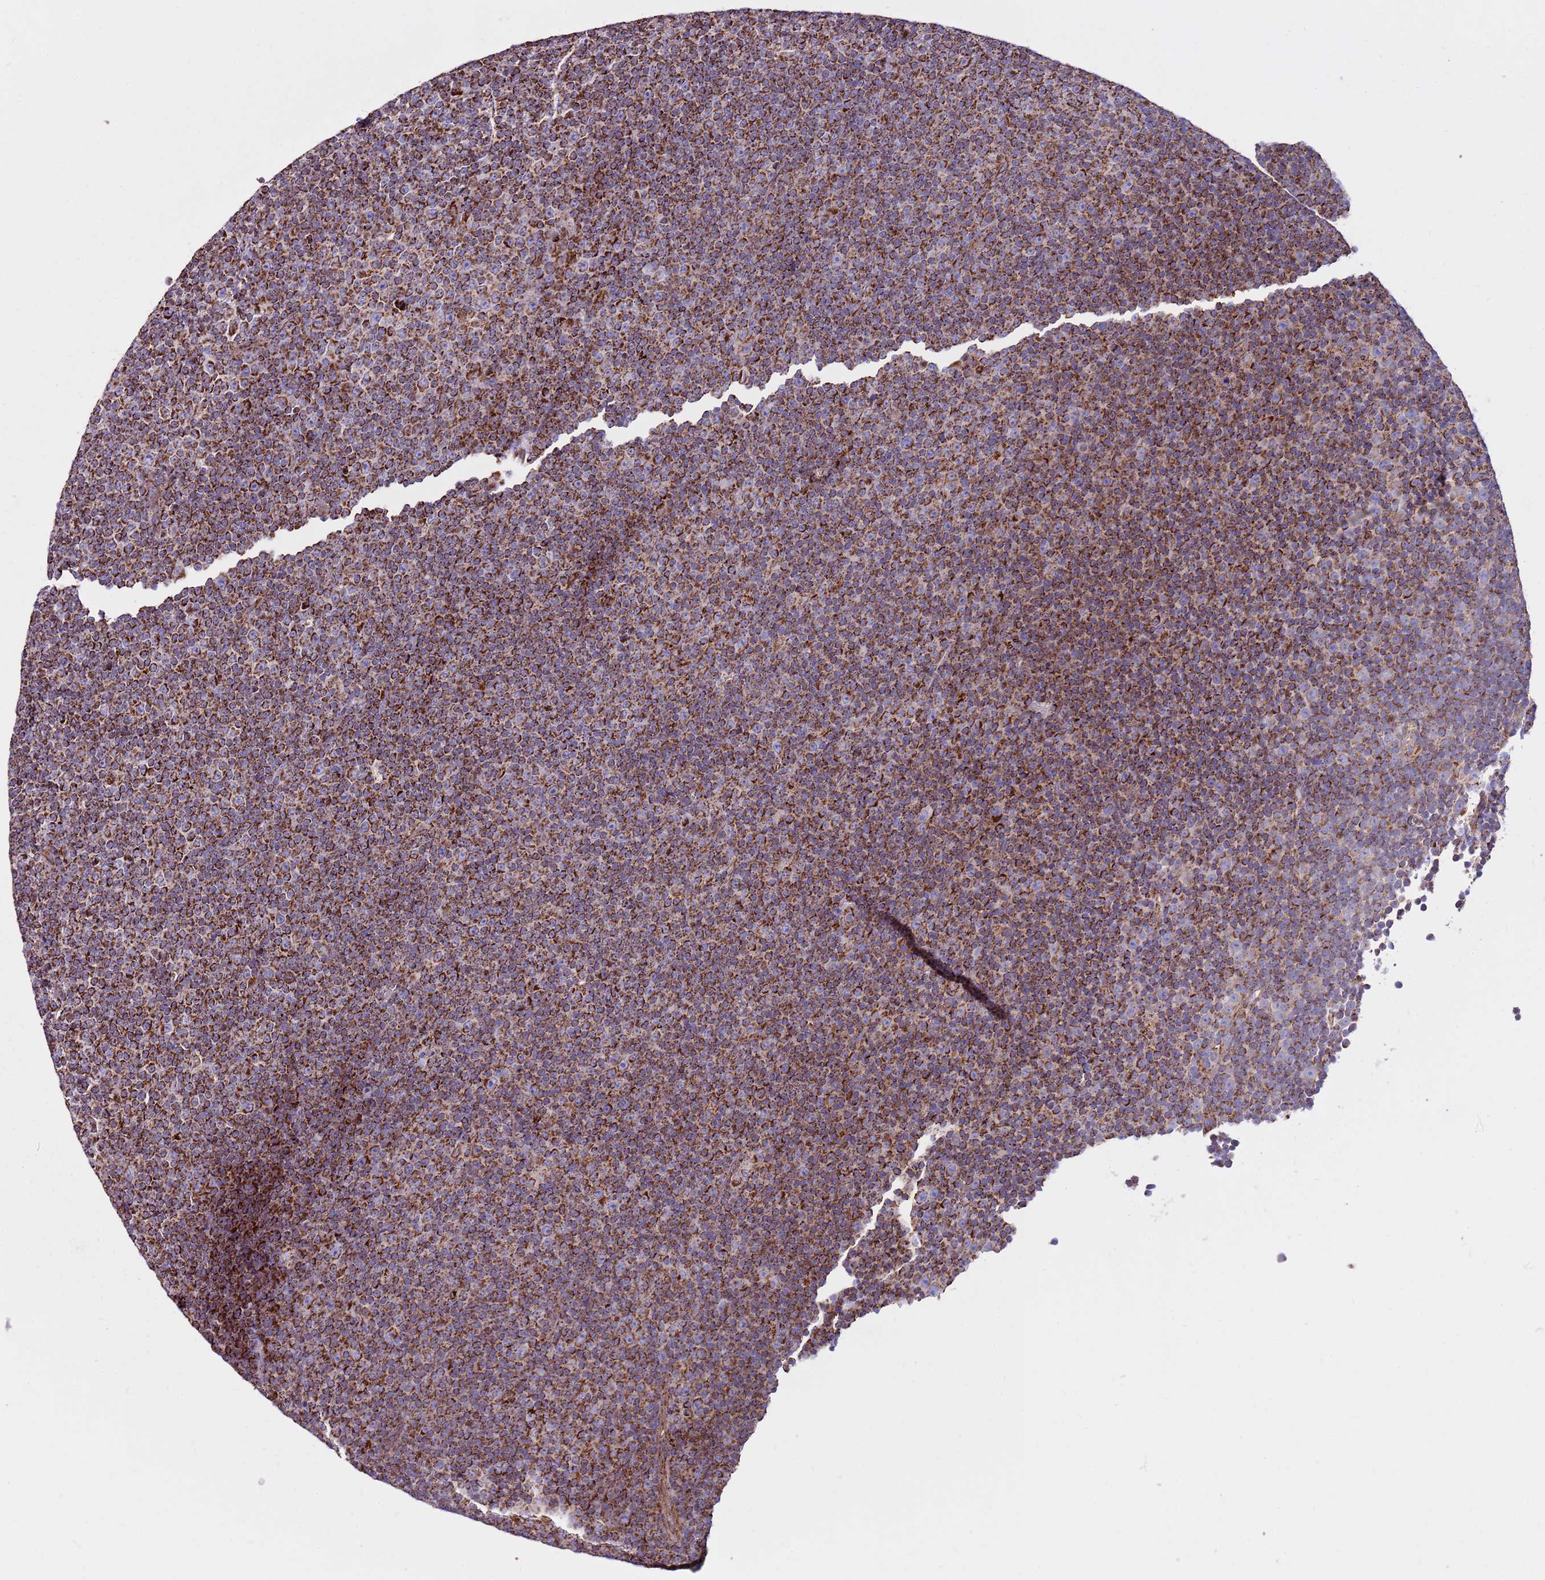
{"staining": {"intensity": "strong", "quantity": "25%-75%", "location": "cytoplasmic/membranous"}, "tissue": "lymphoma", "cell_type": "Tumor cells", "image_type": "cancer", "snomed": [{"axis": "morphology", "description": "Malignant lymphoma, non-Hodgkin's type, Low grade"}, {"axis": "topography", "description": "Lymph node"}], "caption": "Strong cytoplasmic/membranous expression for a protein is appreciated in about 25%-75% of tumor cells of malignant lymphoma, non-Hodgkin's type (low-grade) using immunohistochemistry (IHC).", "gene": "HECTD4", "patient": {"sex": "female", "age": 67}}